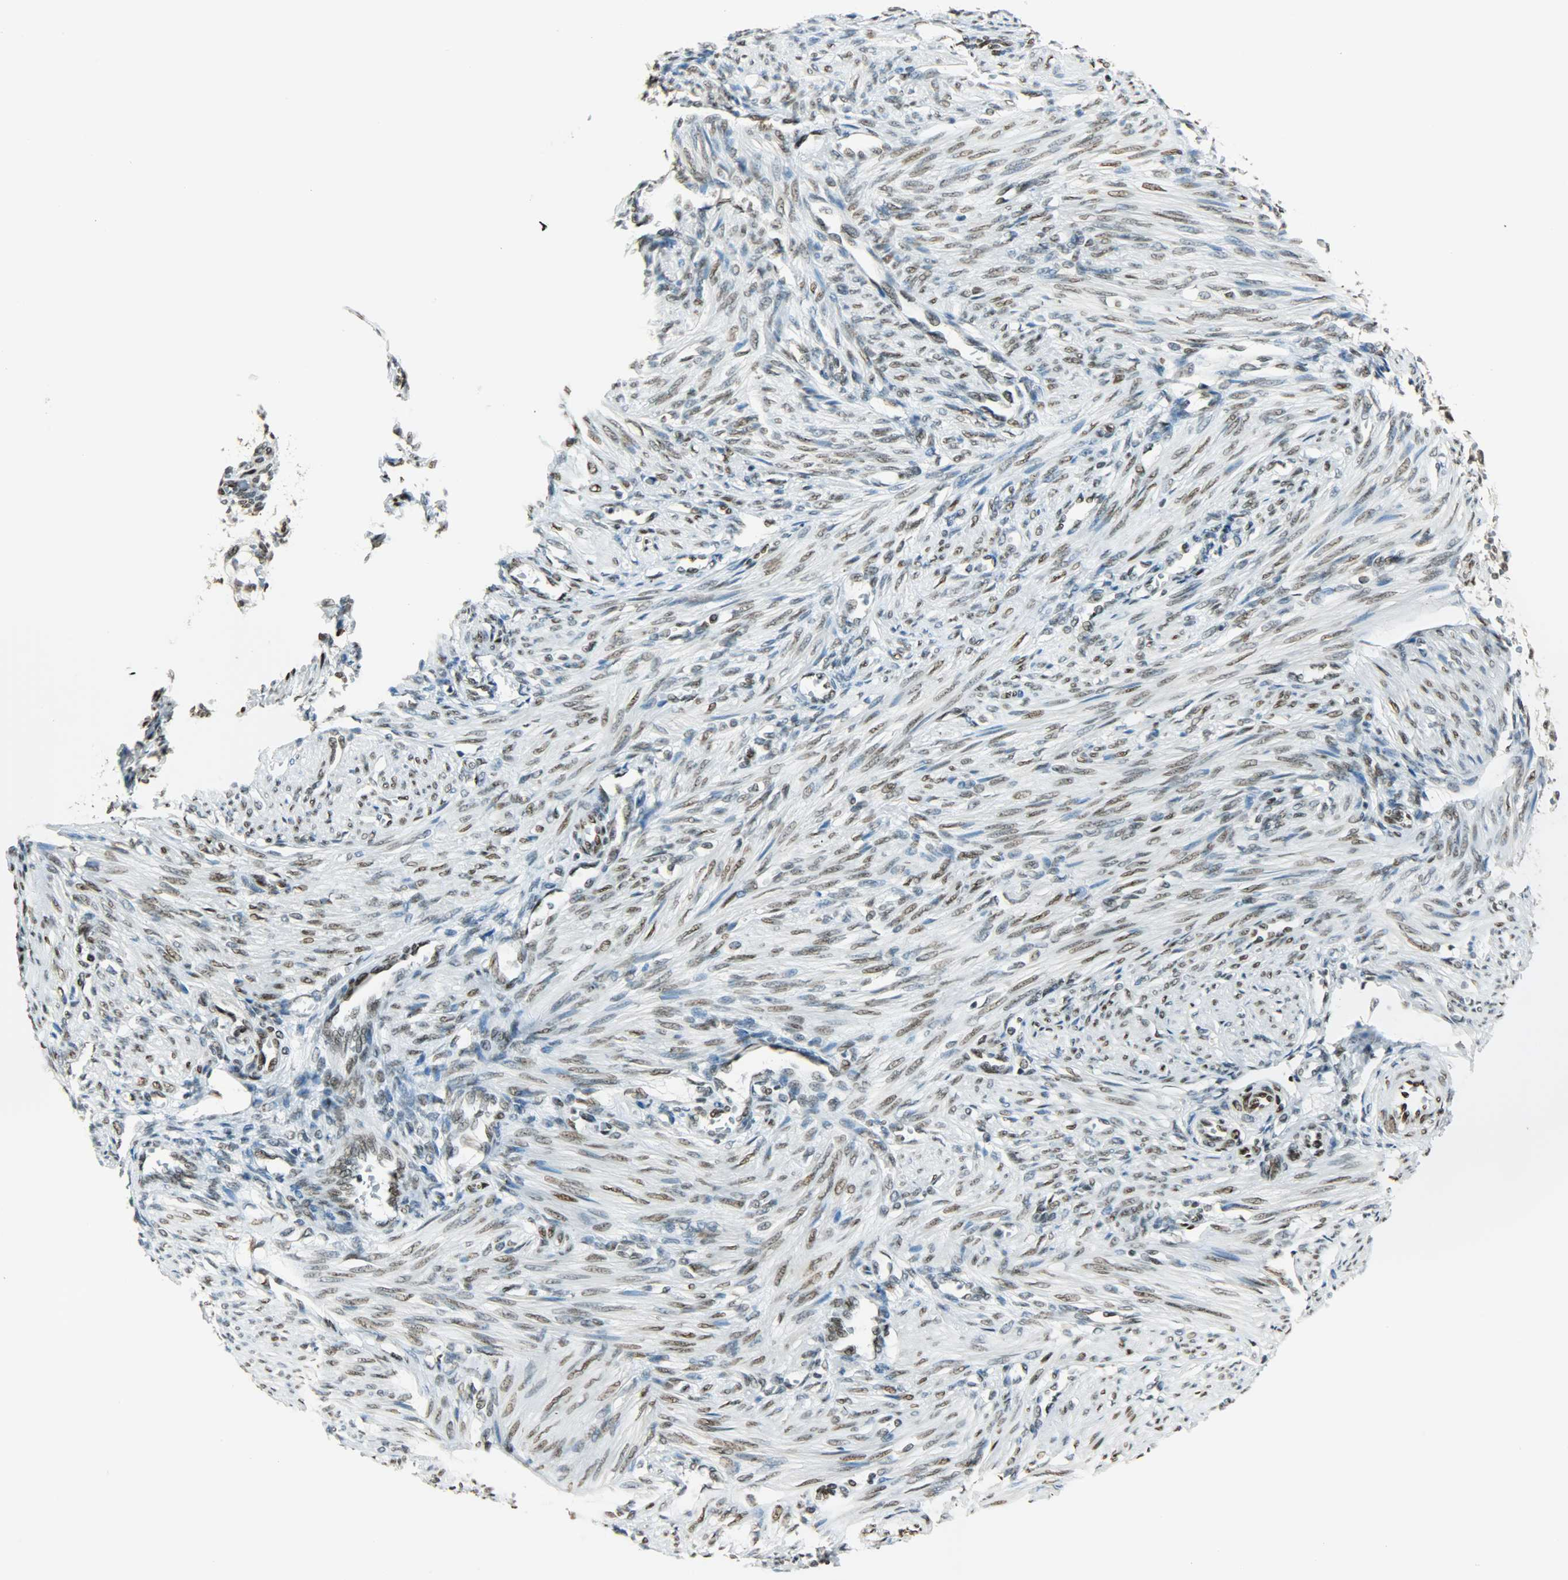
{"staining": {"intensity": "moderate", "quantity": ">75%", "location": "nuclear"}, "tissue": "endometrium", "cell_type": "Cells in endometrial stroma", "image_type": "normal", "snomed": [{"axis": "morphology", "description": "Normal tissue, NOS"}, {"axis": "topography", "description": "Endometrium"}], "caption": "Unremarkable endometrium was stained to show a protein in brown. There is medium levels of moderate nuclear positivity in about >75% of cells in endometrial stroma. Nuclei are stained in blue.", "gene": "MYEF2", "patient": {"sex": "female", "age": 27}}